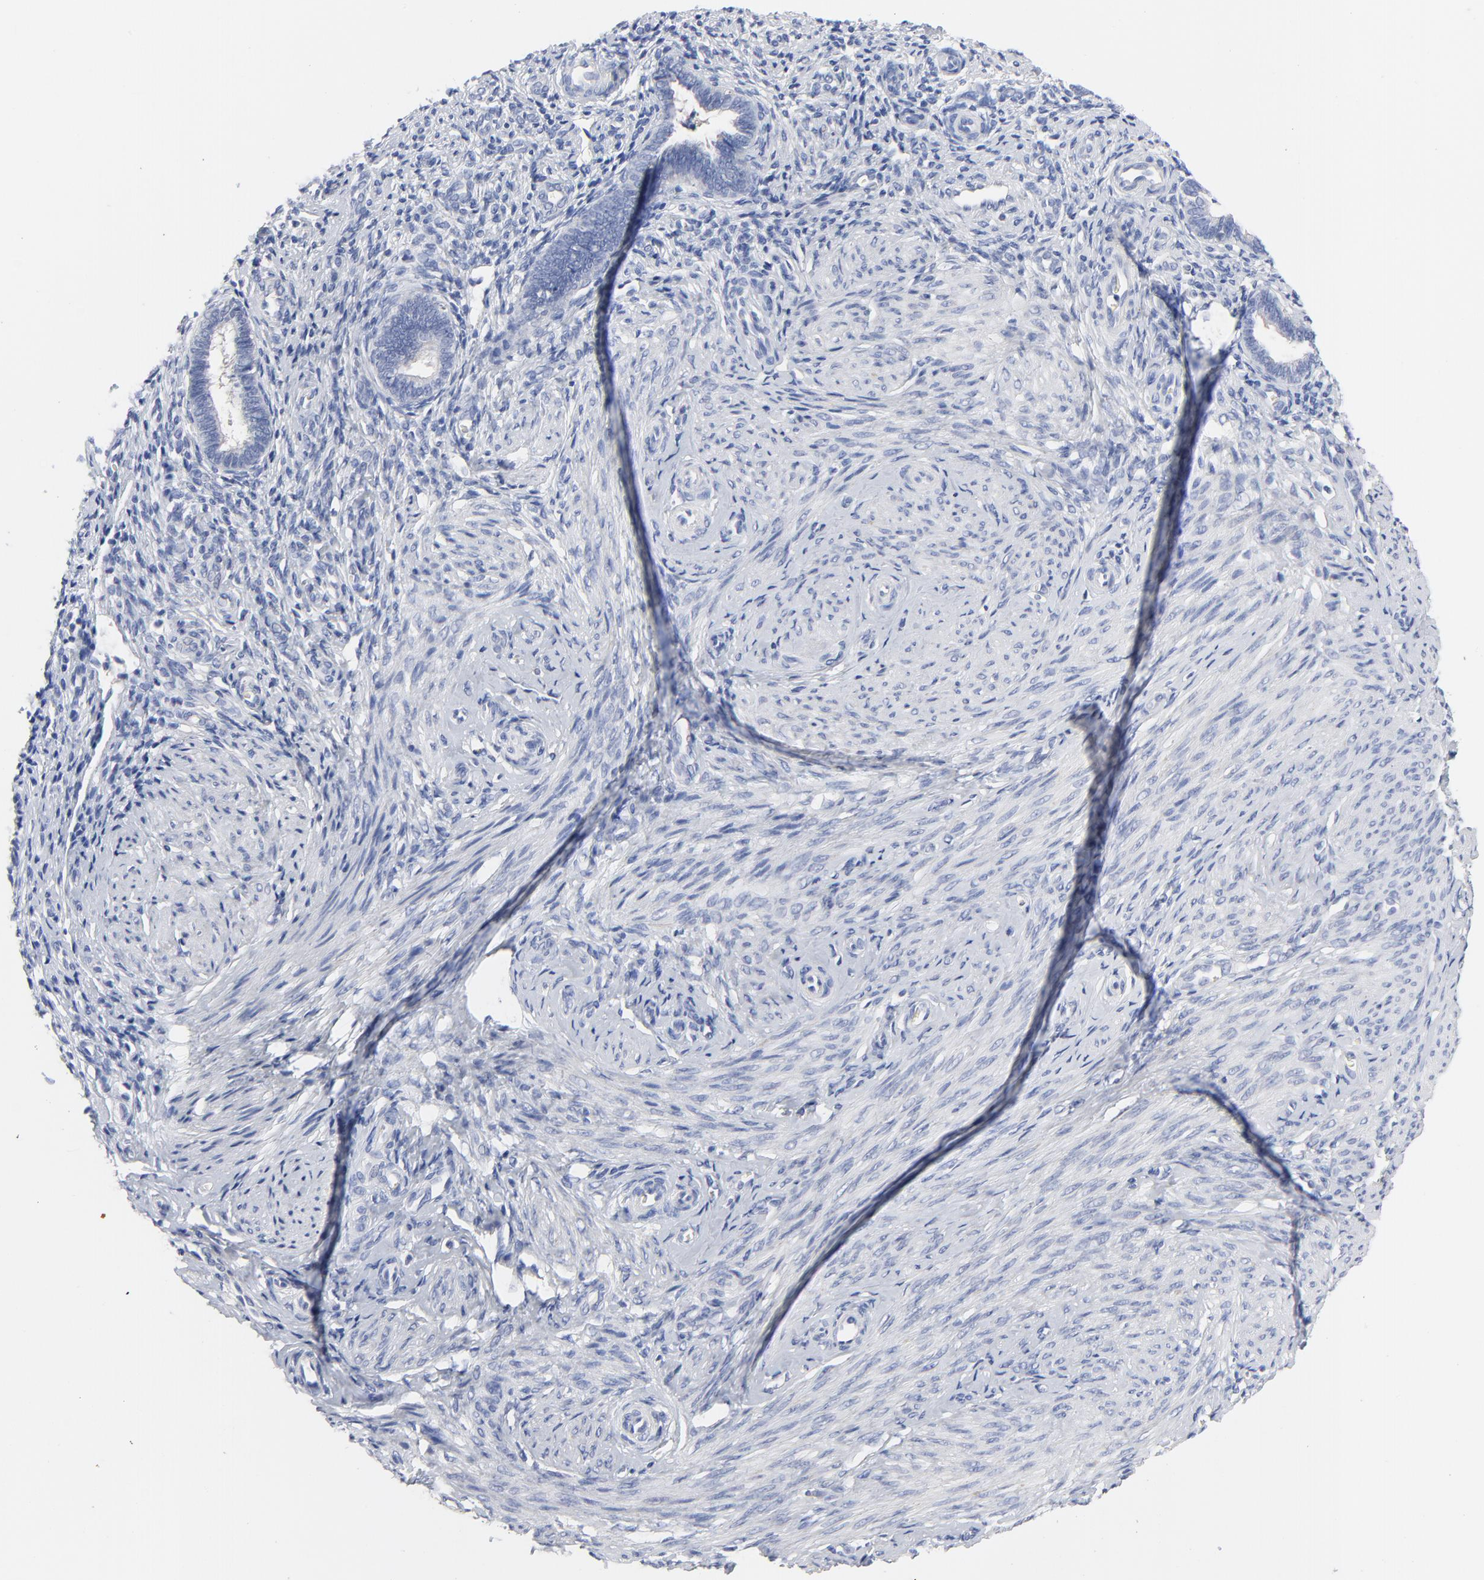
{"staining": {"intensity": "weak", "quantity": "<25%", "location": "cytoplasmic/membranous"}, "tissue": "endometrium", "cell_type": "Cells in endometrial stroma", "image_type": "normal", "snomed": [{"axis": "morphology", "description": "Normal tissue, NOS"}, {"axis": "topography", "description": "Endometrium"}], "caption": "This is an IHC image of benign human endometrium. There is no positivity in cells in endometrial stroma.", "gene": "CAB39L", "patient": {"sex": "female", "age": 27}}